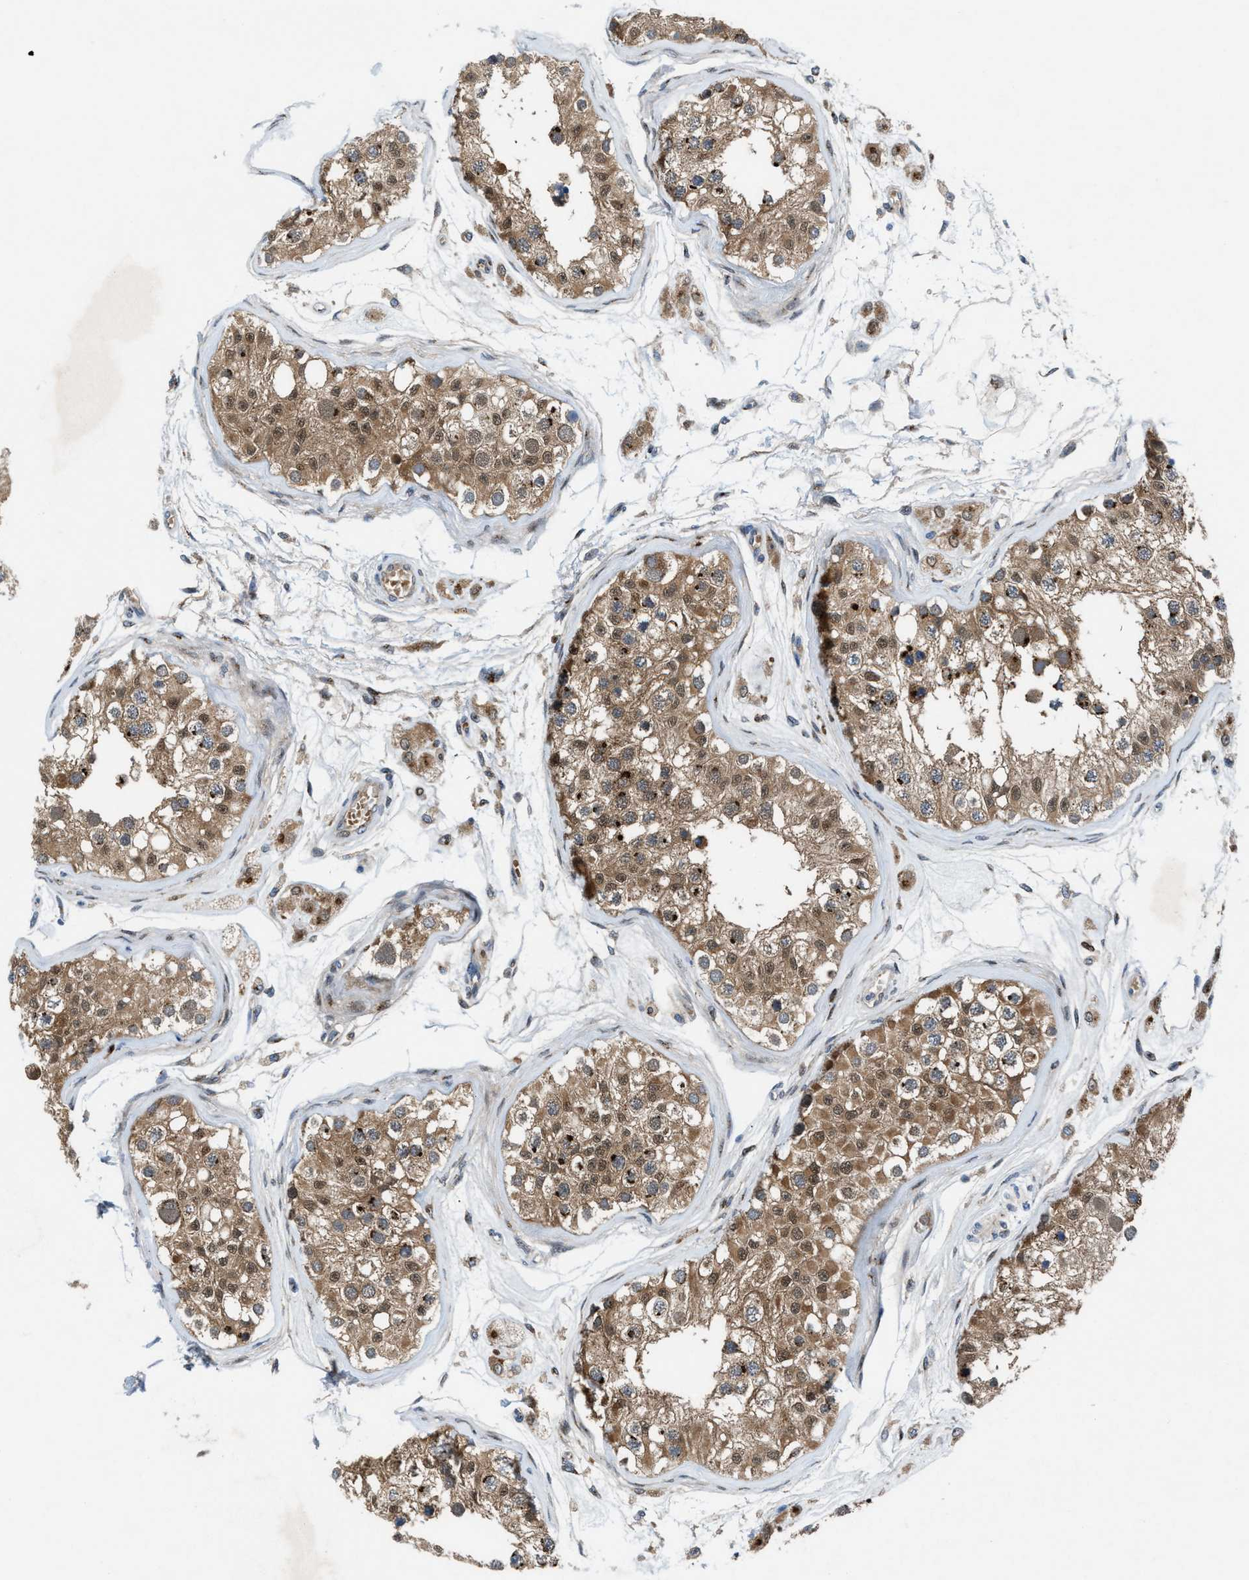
{"staining": {"intensity": "moderate", "quantity": ">75%", "location": "cytoplasmic/membranous"}, "tissue": "testis", "cell_type": "Cells in seminiferous ducts", "image_type": "normal", "snomed": [{"axis": "morphology", "description": "Normal tissue, NOS"}, {"axis": "morphology", "description": "Adenocarcinoma, metastatic, NOS"}, {"axis": "topography", "description": "Testis"}], "caption": "Protein positivity by immunohistochemistry (IHC) displays moderate cytoplasmic/membranous staining in approximately >75% of cells in seminiferous ducts in normal testis.", "gene": "SLC38A10", "patient": {"sex": "male", "age": 26}}